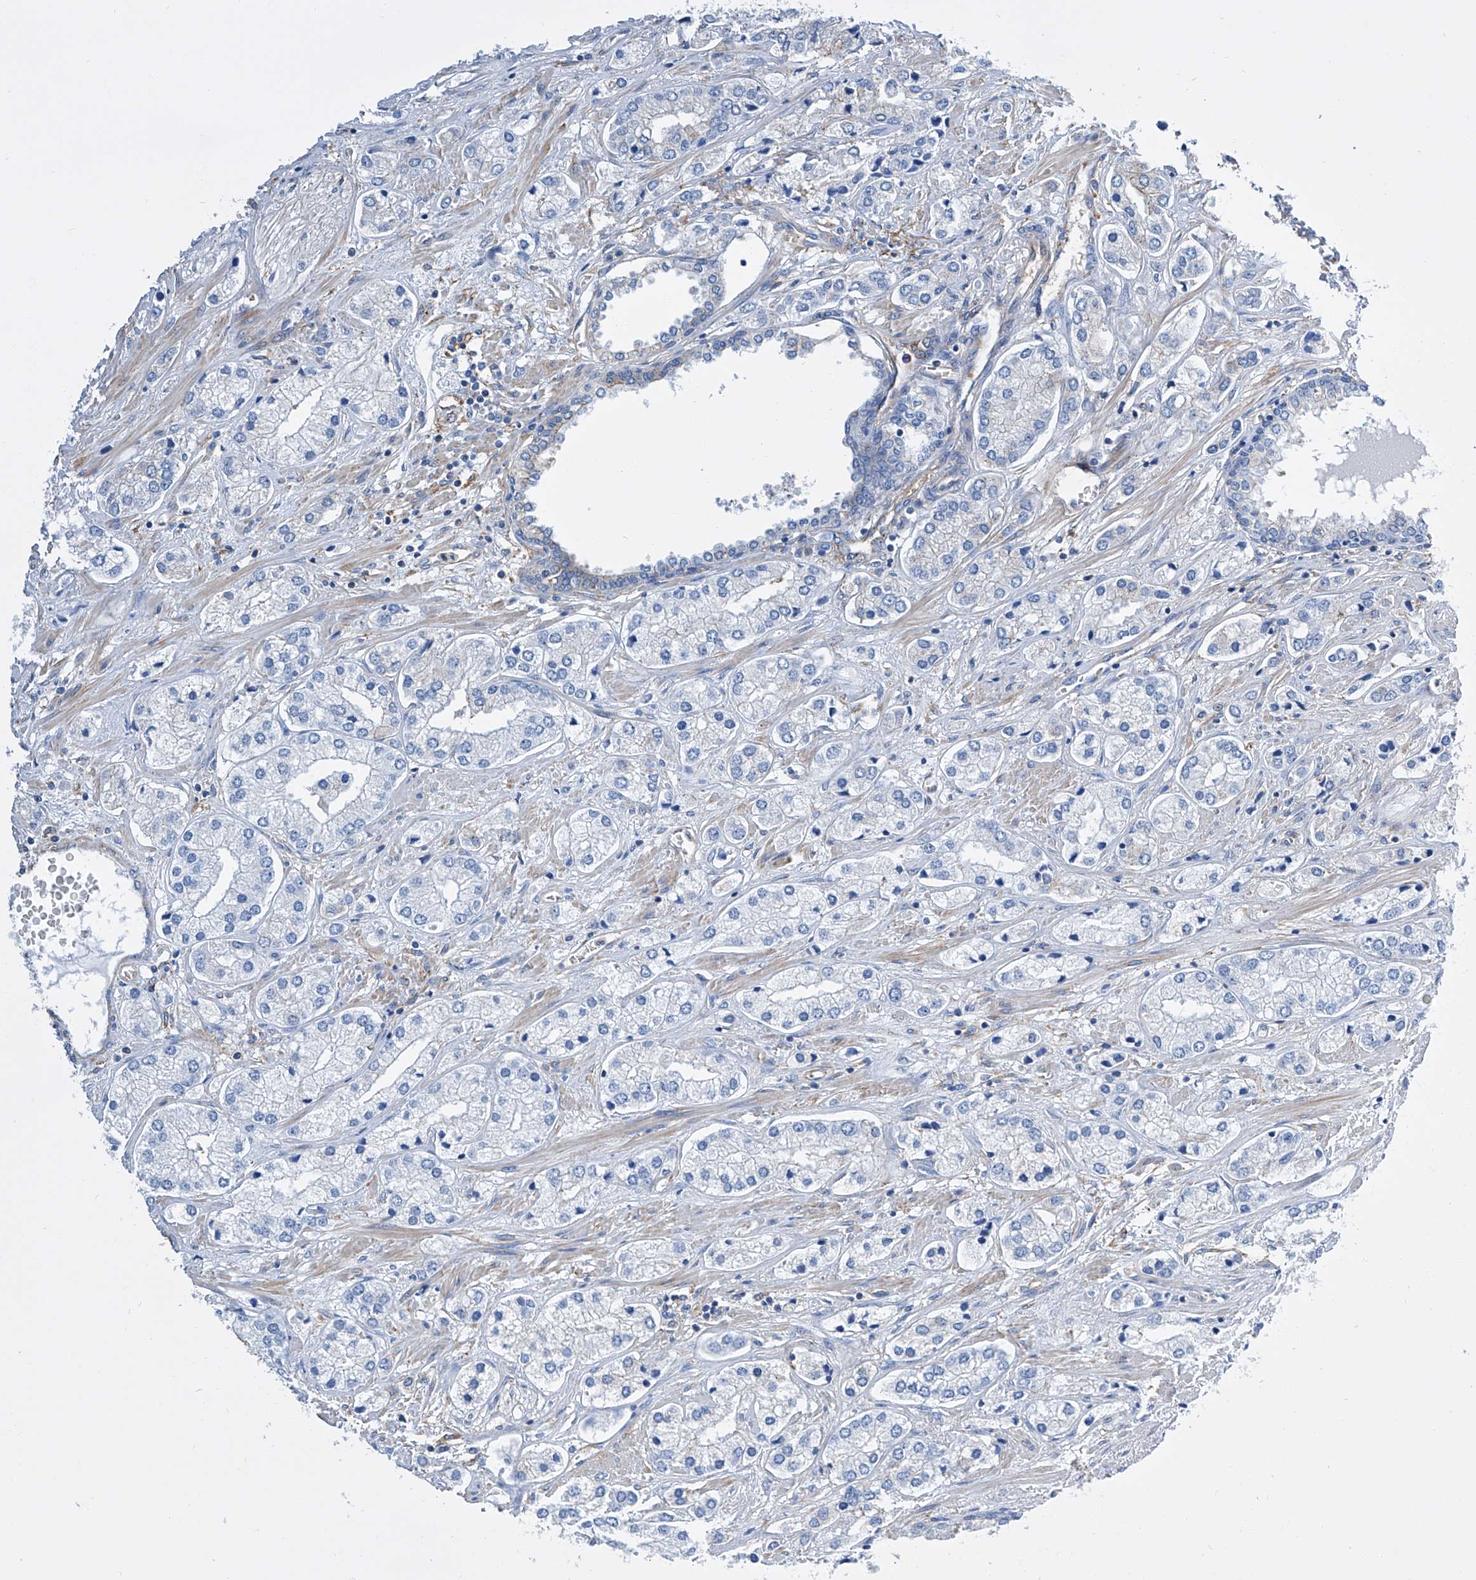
{"staining": {"intensity": "negative", "quantity": "none", "location": "none"}, "tissue": "prostate cancer", "cell_type": "Tumor cells", "image_type": "cancer", "snomed": [{"axis": "morphology", "description": "Adenocarcinoma, High grade"}, {"axis": "topography", "description": "Prostate"}], "caption": "High power microscopy photomicrograph of an immunohistochemistry photomicrograph of prostate cancer, revealing no significant positivity in tumor cells.", "gene": "GPT", "patient": {"sex": "male", "age": 66}}